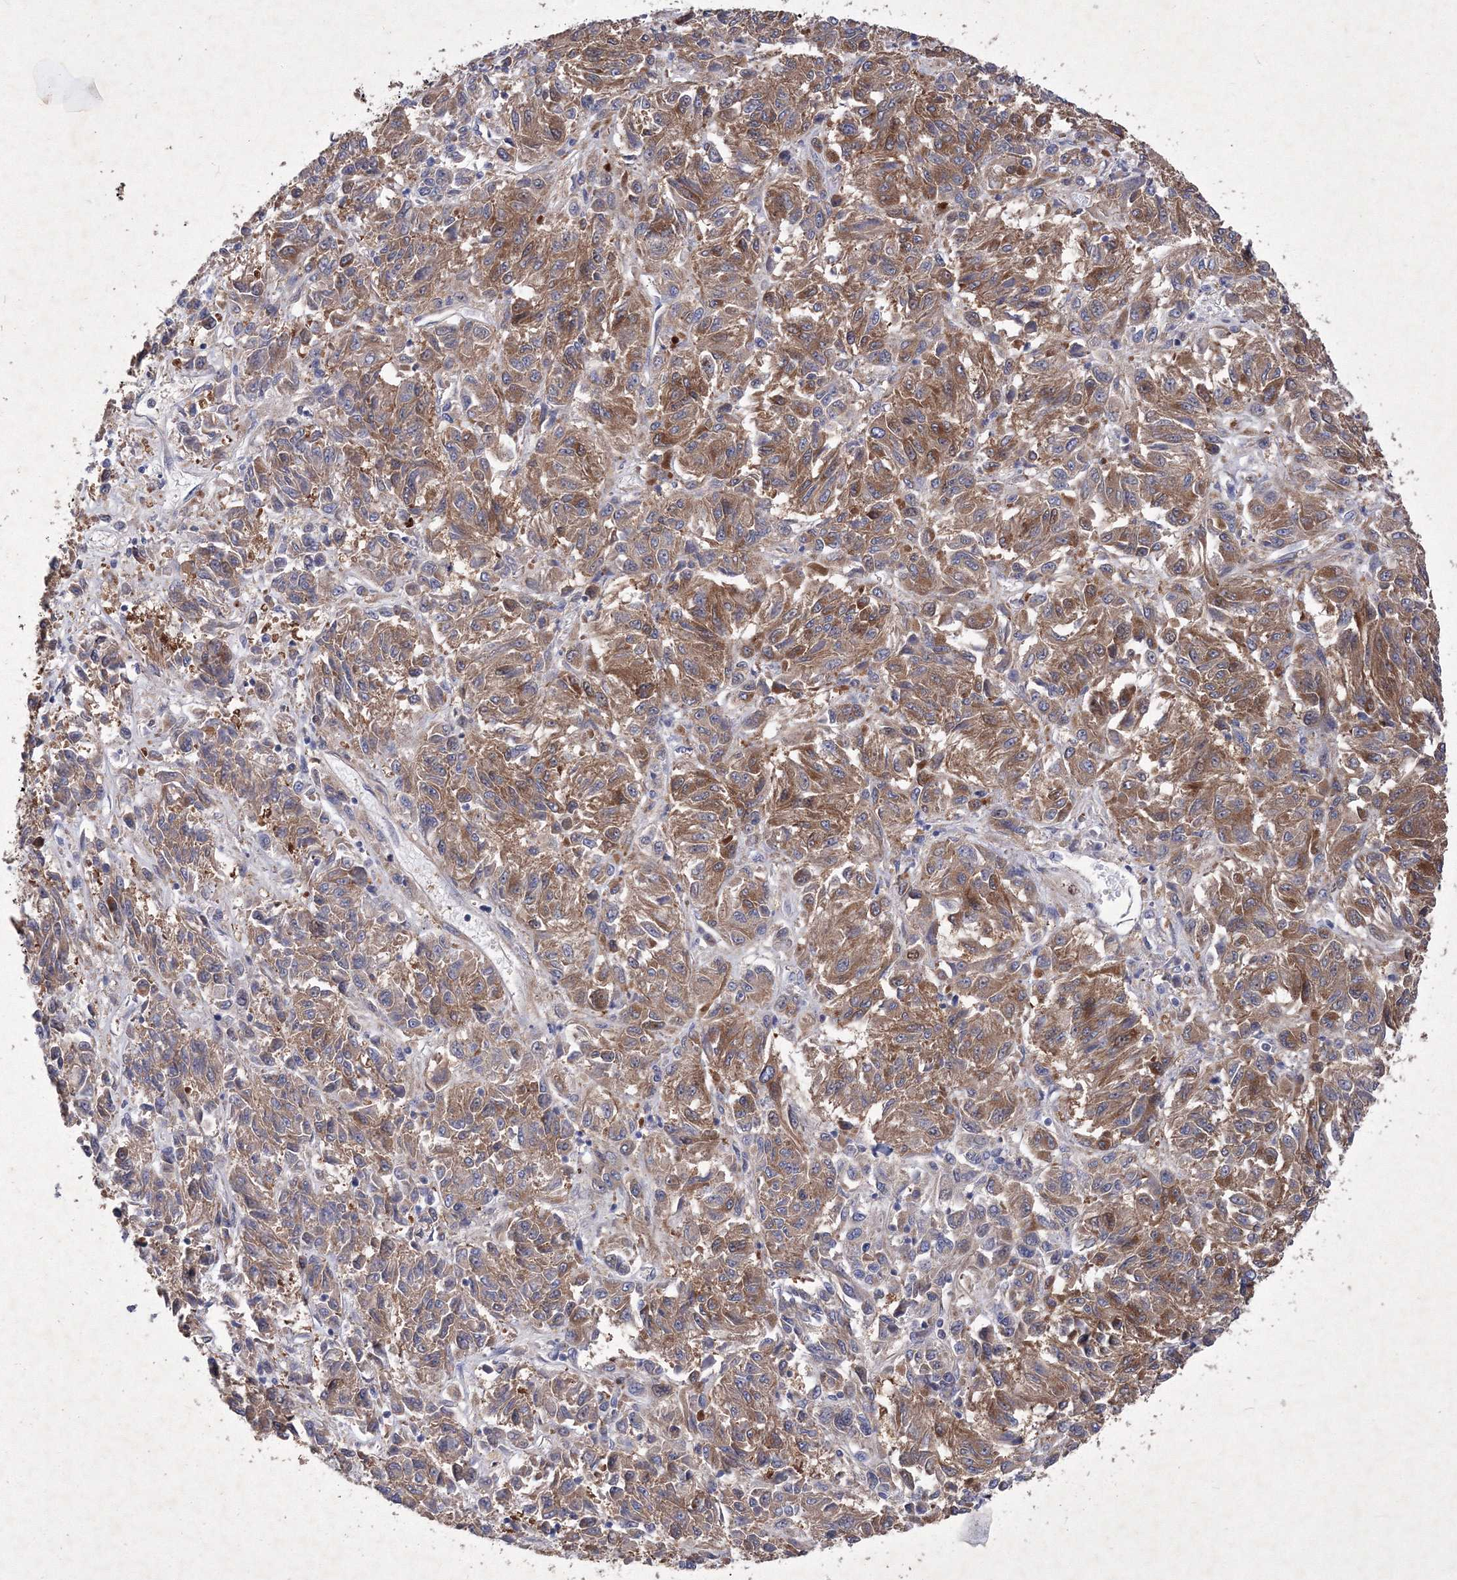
{"staining": {"intensity": "moderate", "quantity": ">75%", "location": "cytoplasmic/membranous"}, "tissue": "melanoma", "cell_type": "Tumor cells", "image_type": "cancer", "snomed": [{"axis": "morphology", "description": "Malignant melanoma, Metastatic site"}, {"axis": "topography", "description": "Lung"}], "caption": "A brown stain highlights moderate cytoplasmic/membranous staining of a protein in human malignant melanoma (metastatic site) tumor cells.", "gene": "SNX18", "patient": {"sex": "male", "age": 64}}